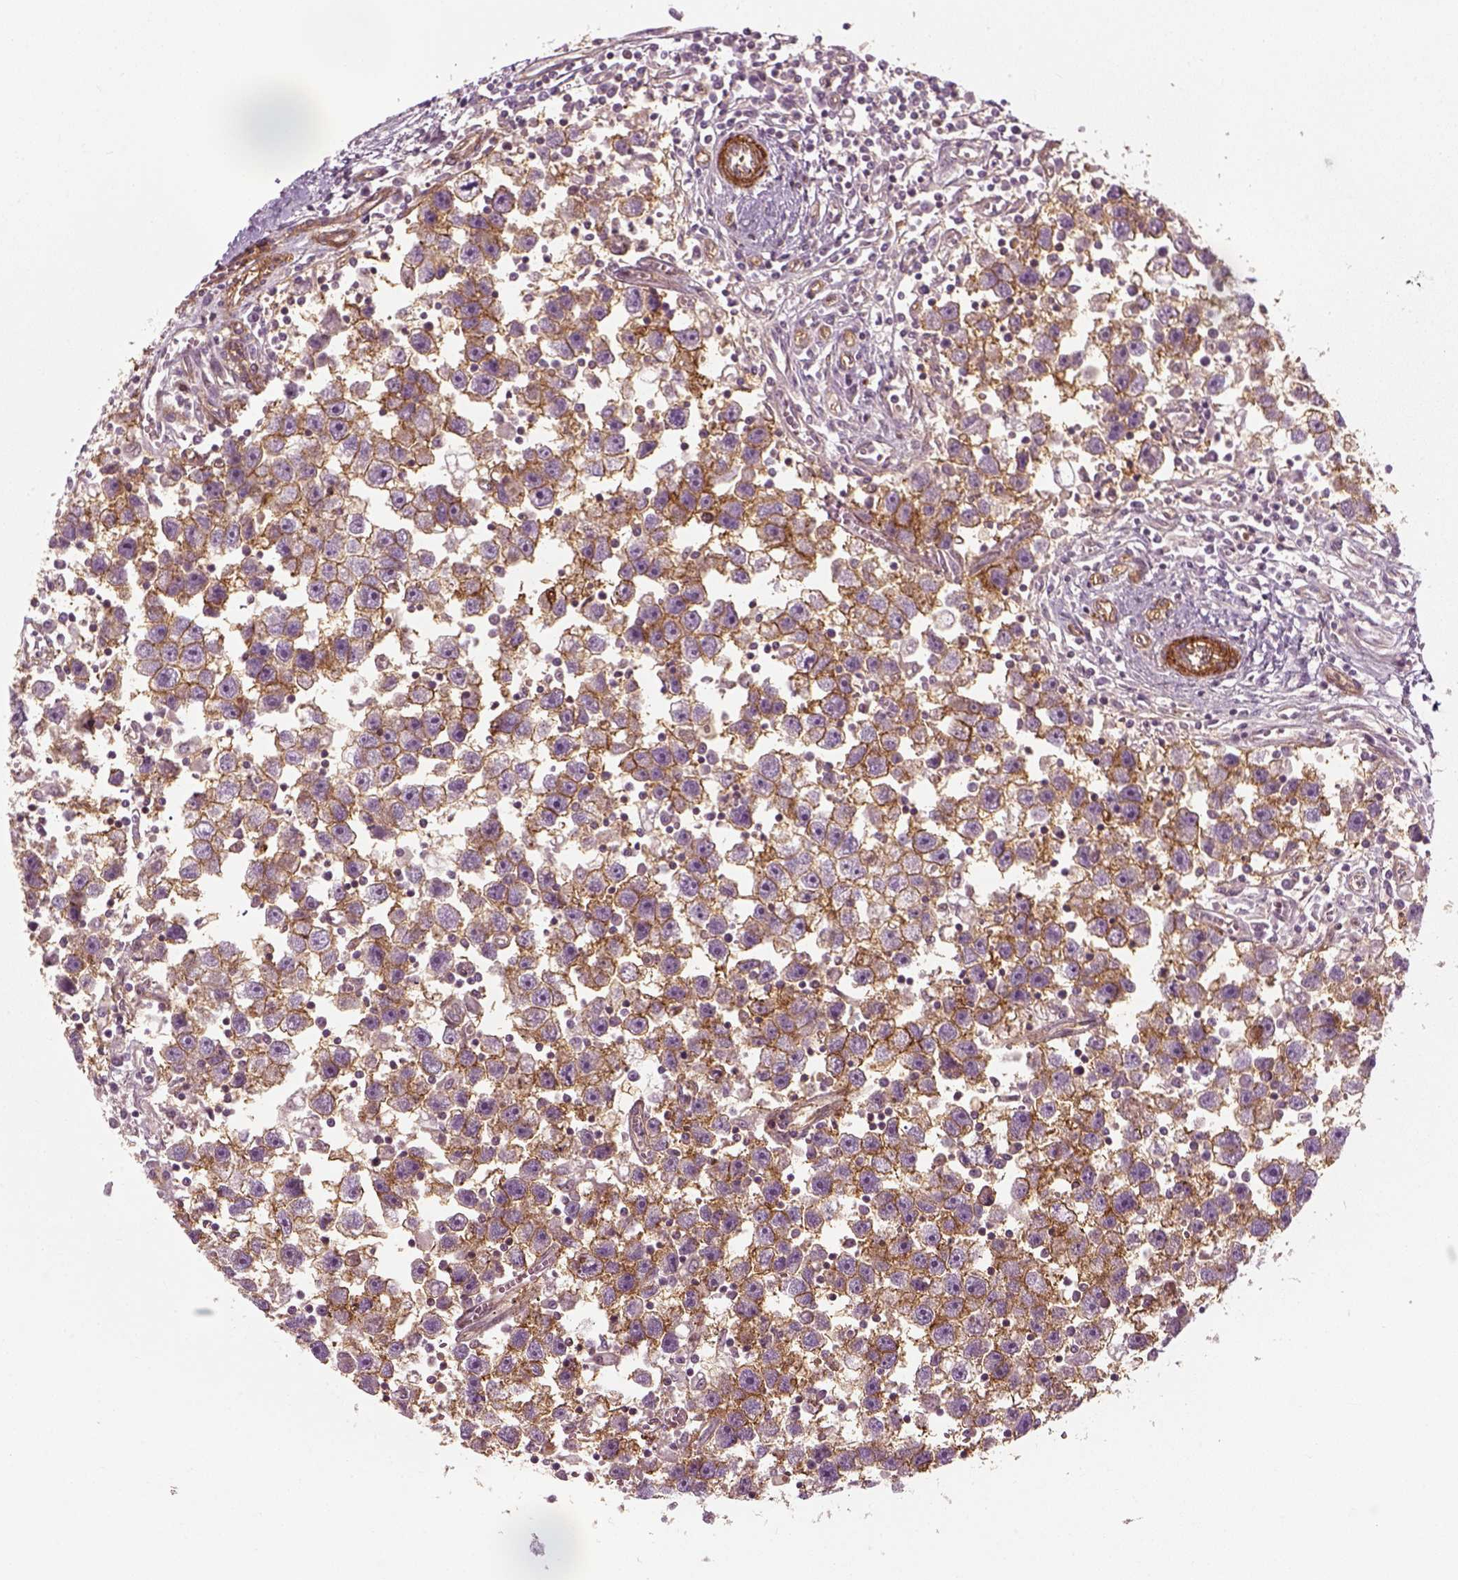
{"staining": {"intensity": "moderate", "quantity": ">75%", "location": "cytoplasmic/membranous"}, "tissue": "testis cancer", "cell_type": "Tumor cells", "image_type": "cancer", "snomed": [{"axis": "morphology", "description": "Seminoma, NOS"}, {"axis": "topography", "description": "Testis"}], "caption": "Immunohistochemistry image of neoplastic tissue: testis cancer stained using immunohistochemistry reveals medium levels of moderate protein expression localized specifically in the cytoplasmic/membranous of tumor cells, appearing as a cytoplasmic/membranous brown color.", "gene": "NPTN", "patient": {"sex": "male", "age": 30}}